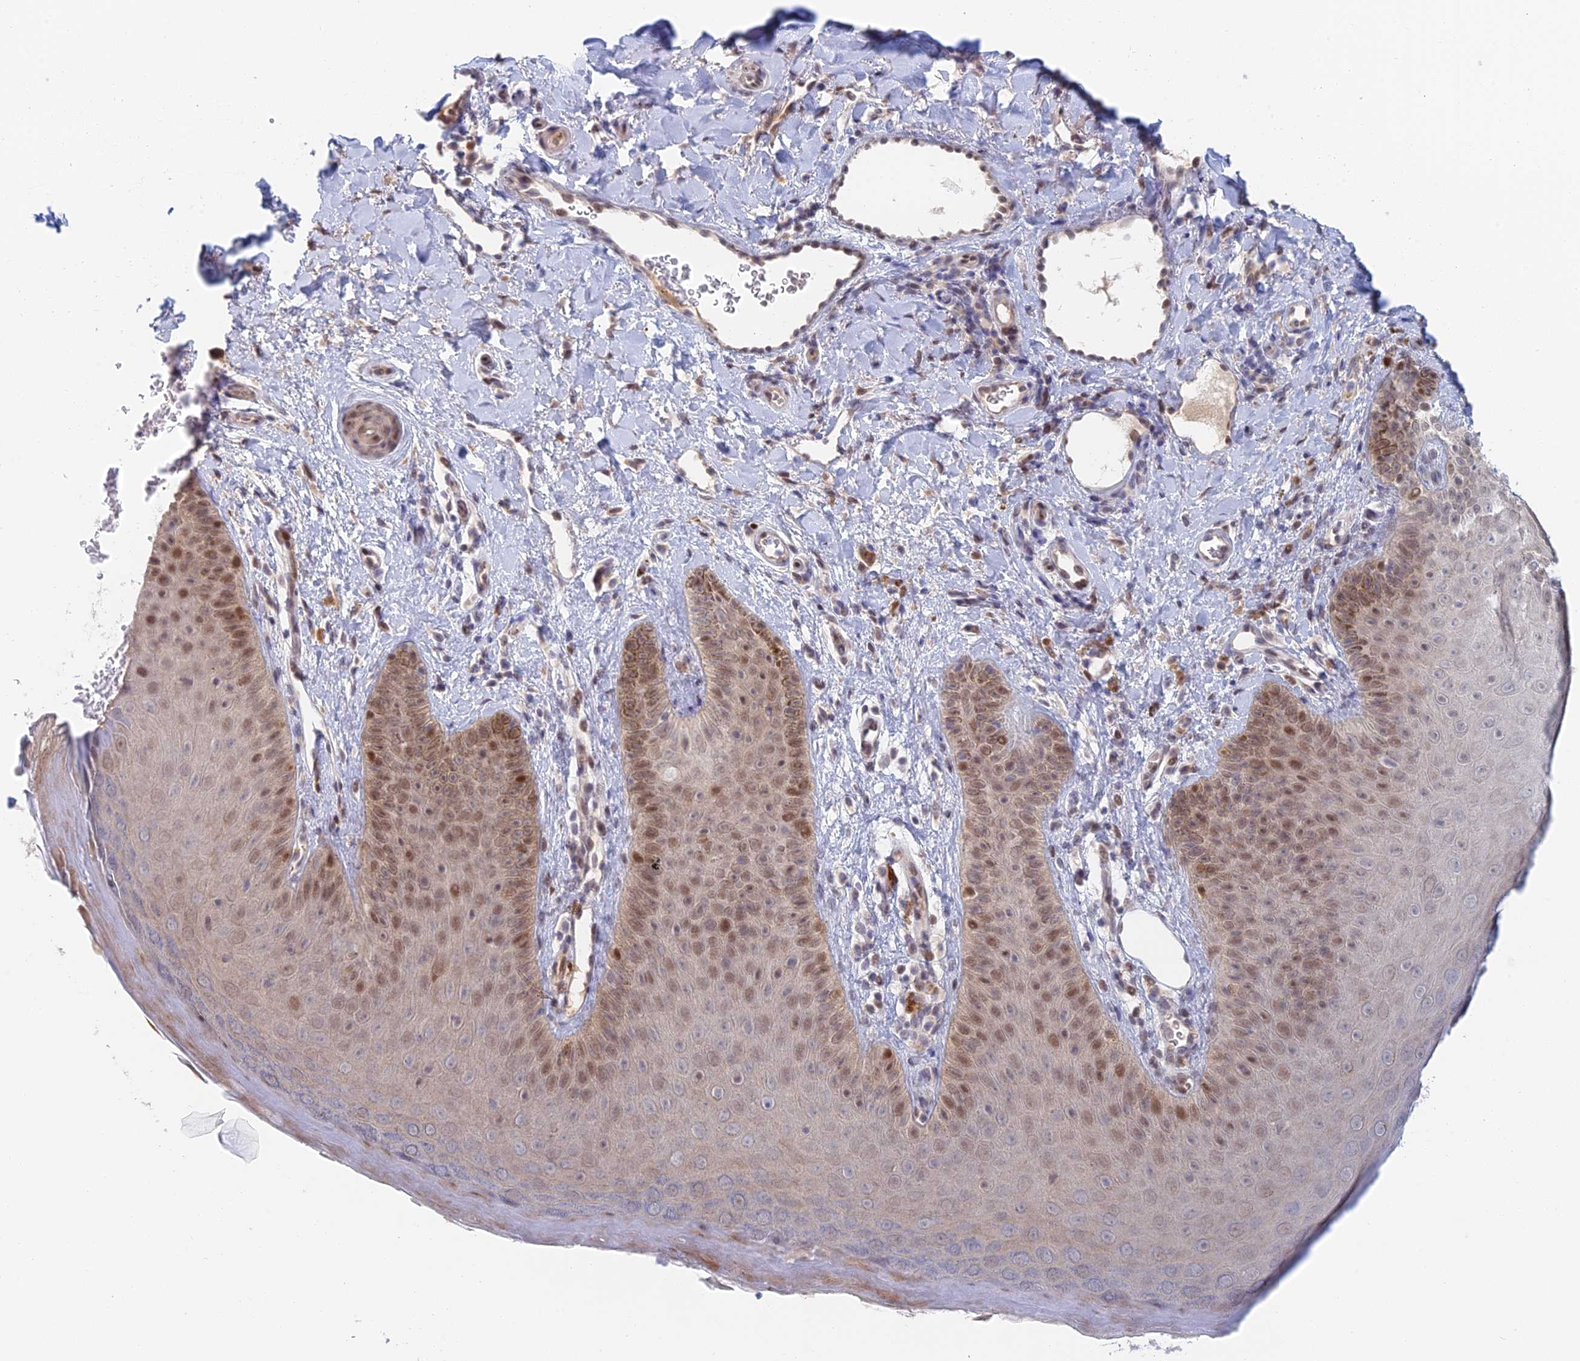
{"staining": {"intensity": "strong", "quantity": "25%-75%", "location": "nuclear"}, "tissue": "skin", "cell_type": "Epidermal cells", "image_type": "normal", "snomed": [{"axis": "morphology", "description": "Normal tissue, NOS"}, {"axis": "morphology", "description": "Neoplasm, malignant, NOS"}, {"axis": "topography", "description": "Anal"}], "caption": "Immunohistochemistry photomicrograph of normal skin: human skin stained using IHC demonstrates high levels of strong protein expression localized specifically in the nuclear of epidermal cells, appearing as a nuclear brown color.", "gene": "ZUP1", "patient": {"sex": "male", "age": 47}}